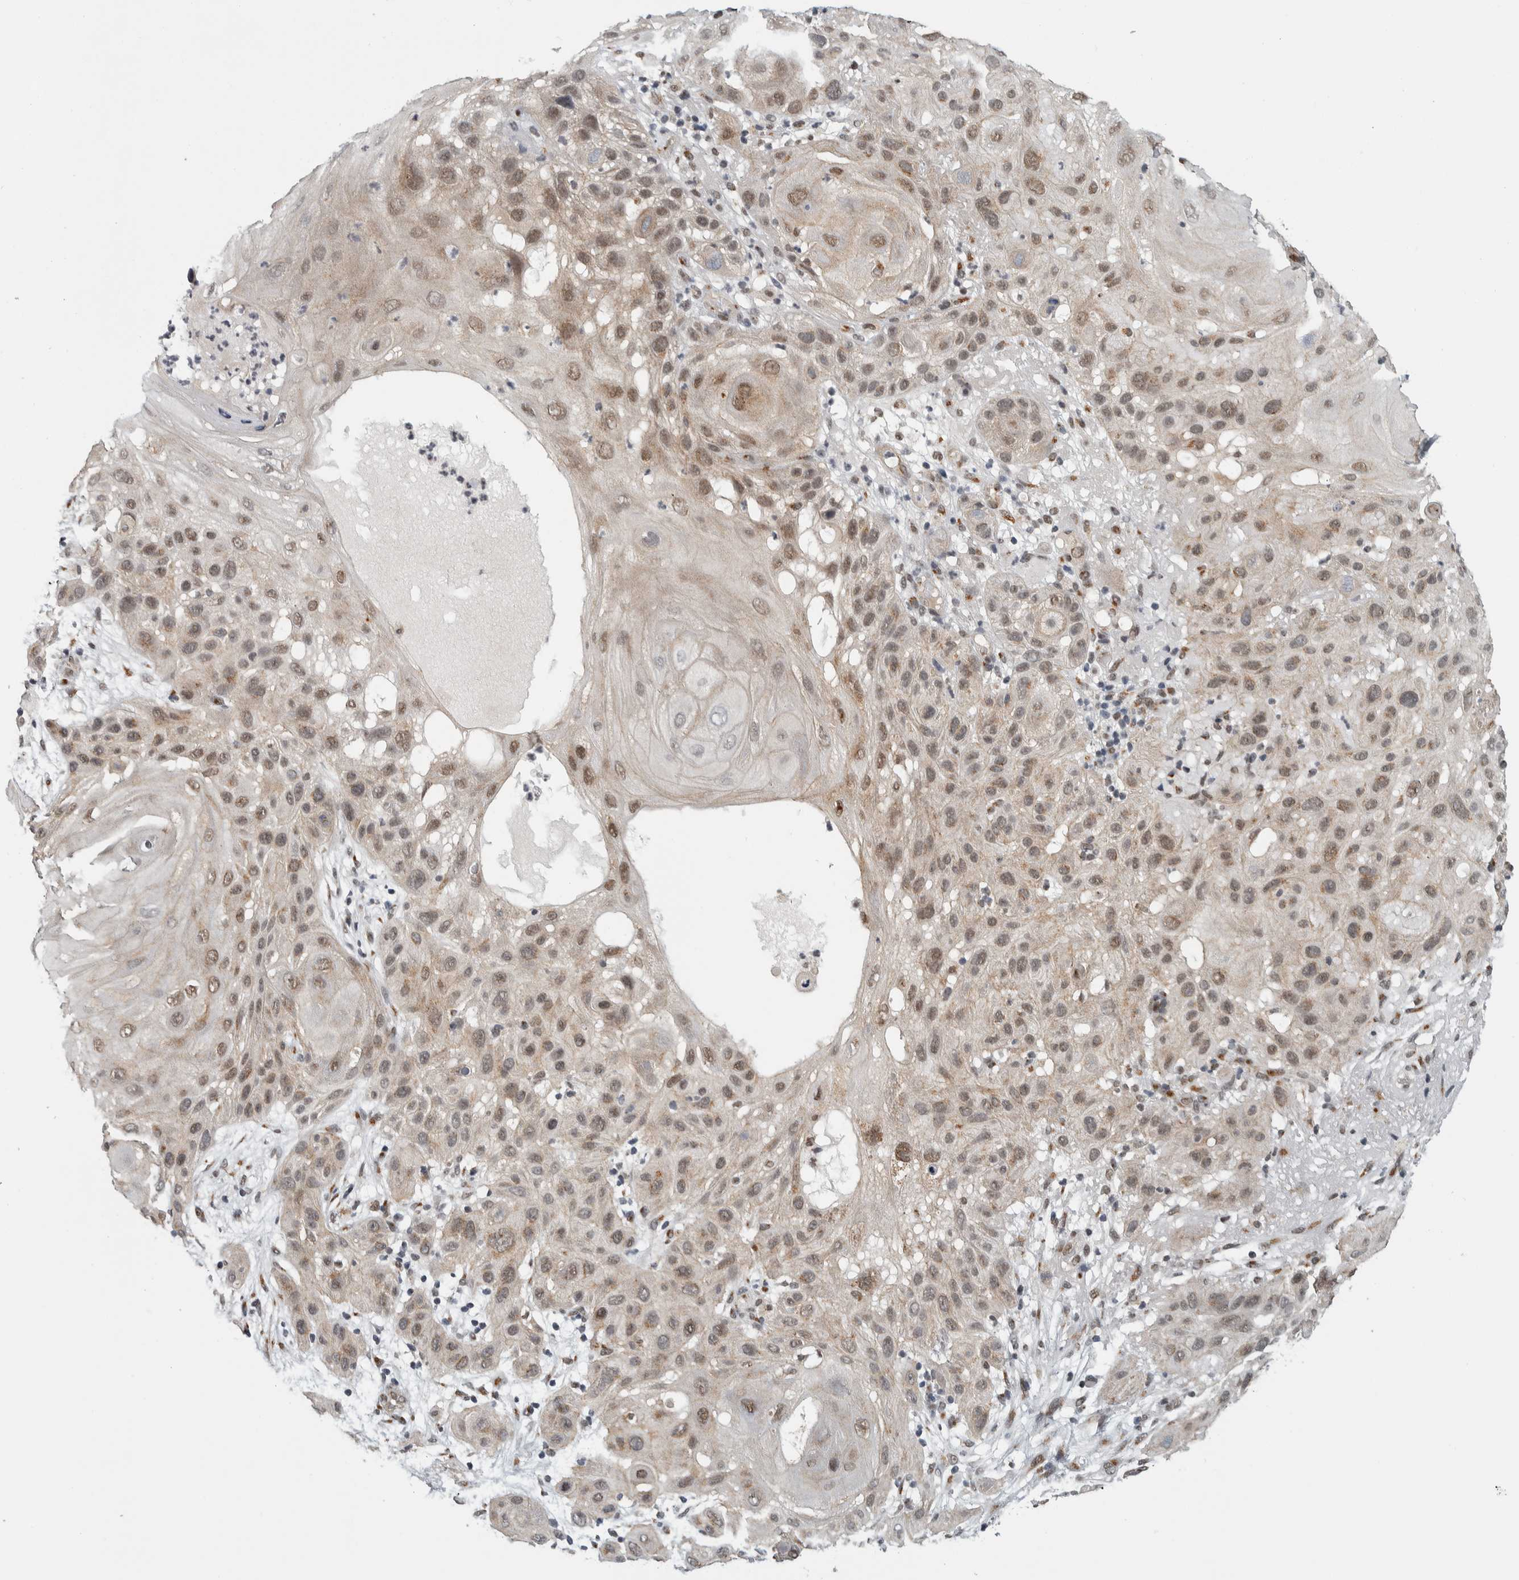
{"staining": {"intensity": "weak", "quantity": ">75%", "location": "cytoplasmic/membranous,nuclear"}, "tissue": "skin cancer", "cell_type": "Tumor cells", "image_type": "cancer", "snomed": [{"axis": "morphology", "description": "Squamous cell carcinoma, NOS"}, {"axis": "topography", "description": "Skin"}], "caption": "Immunohistochemical staining of human skin cancer shows low levels of weak cytoplasmic/membranous and nuclear protein staining in about >75% of tumor cells.", "gene": "ZMYND8", "patient": {"sex": "female", "age": 96}}